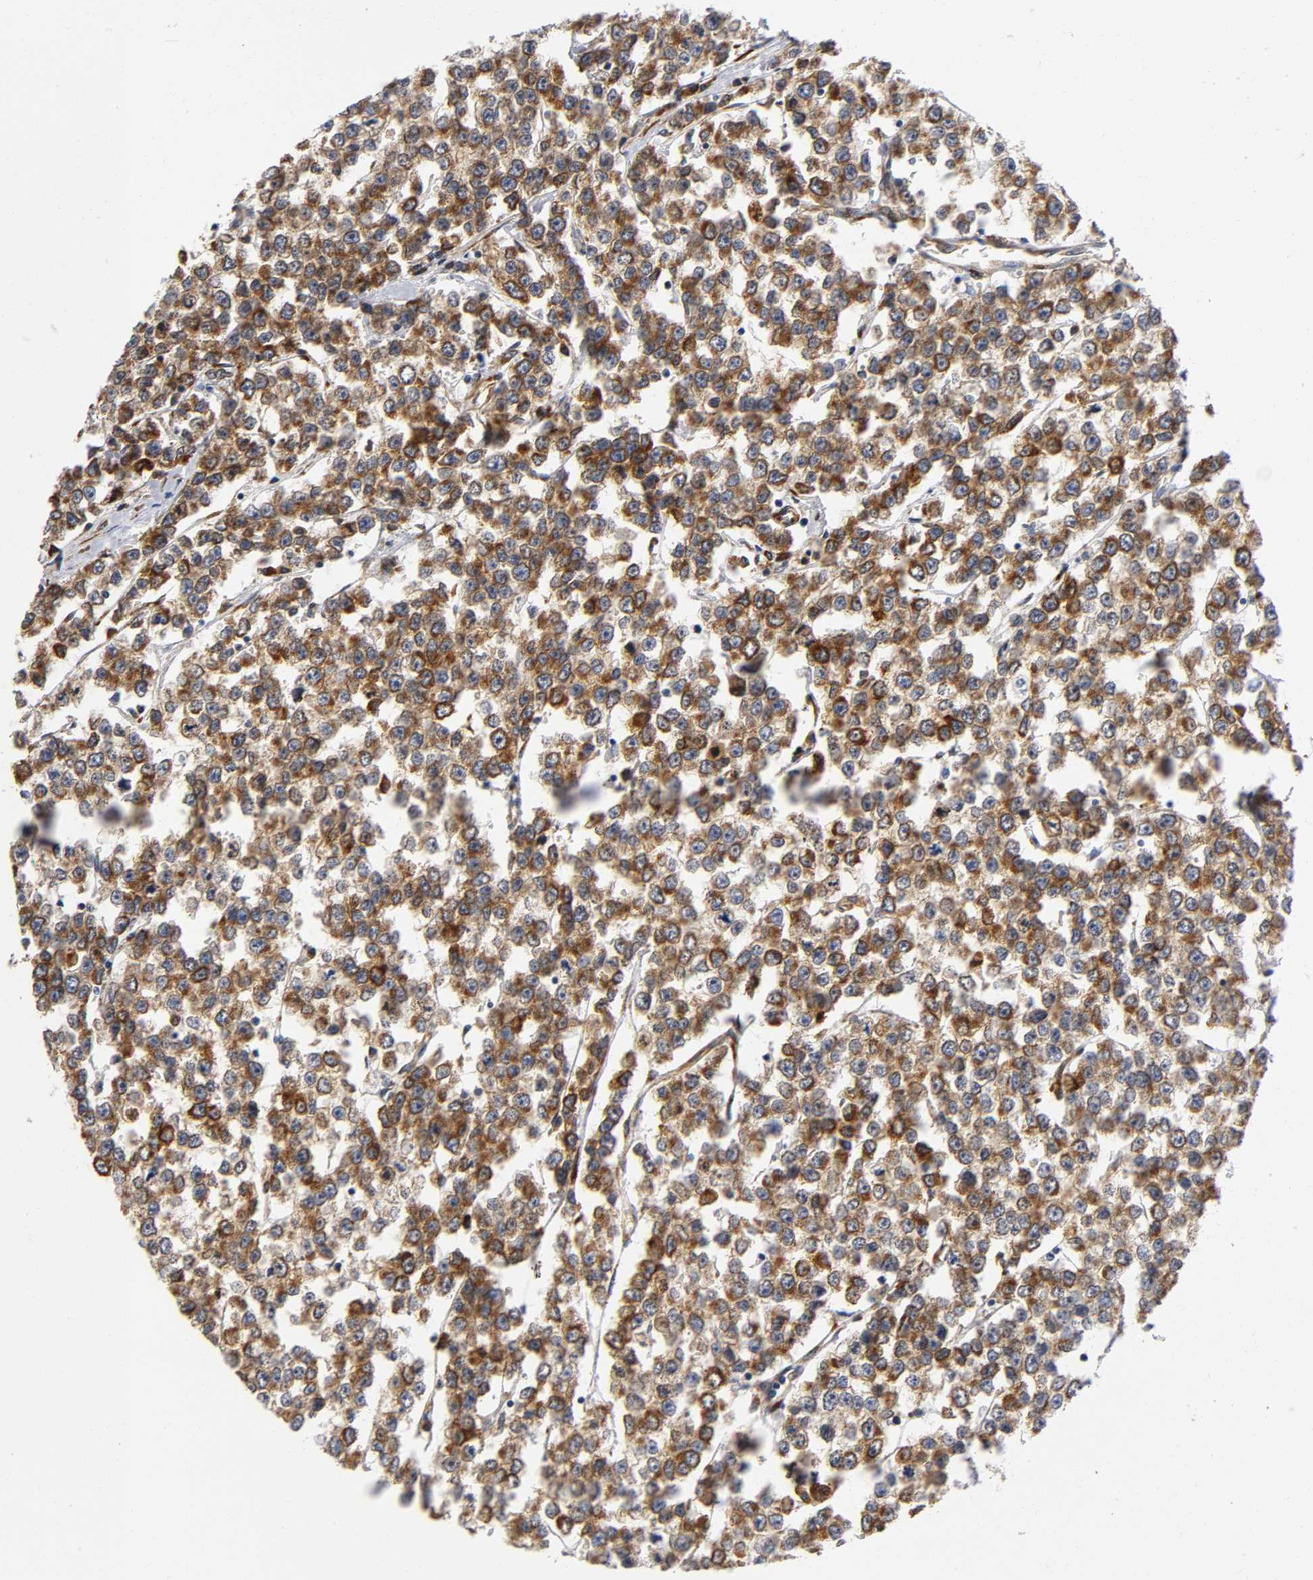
{"staining": {"intensity": "strong", "quantity": ">75%", "location": "cytoplasmic/membranous"}, "tissue": "testis cancer", "cell_type": "Tumor cells", "image_type": "cancer", "snomed": [{"axis": "morphology", "description": "Seminoma, NOS"}, {"axis": "morphology", "description": "Carcinoma, Embryonal, NOS"}, {"axis": "topography", "description": "Testis"}], "caption": "Embryonal carcinoma (testis) stained with immunohistochemistry (IHC) exhibits strong cytoplasmic/membranous expression in about >75% of tumor cells.", "gene": "SOS2", "patient": {"sex": "male", "age": 52}}